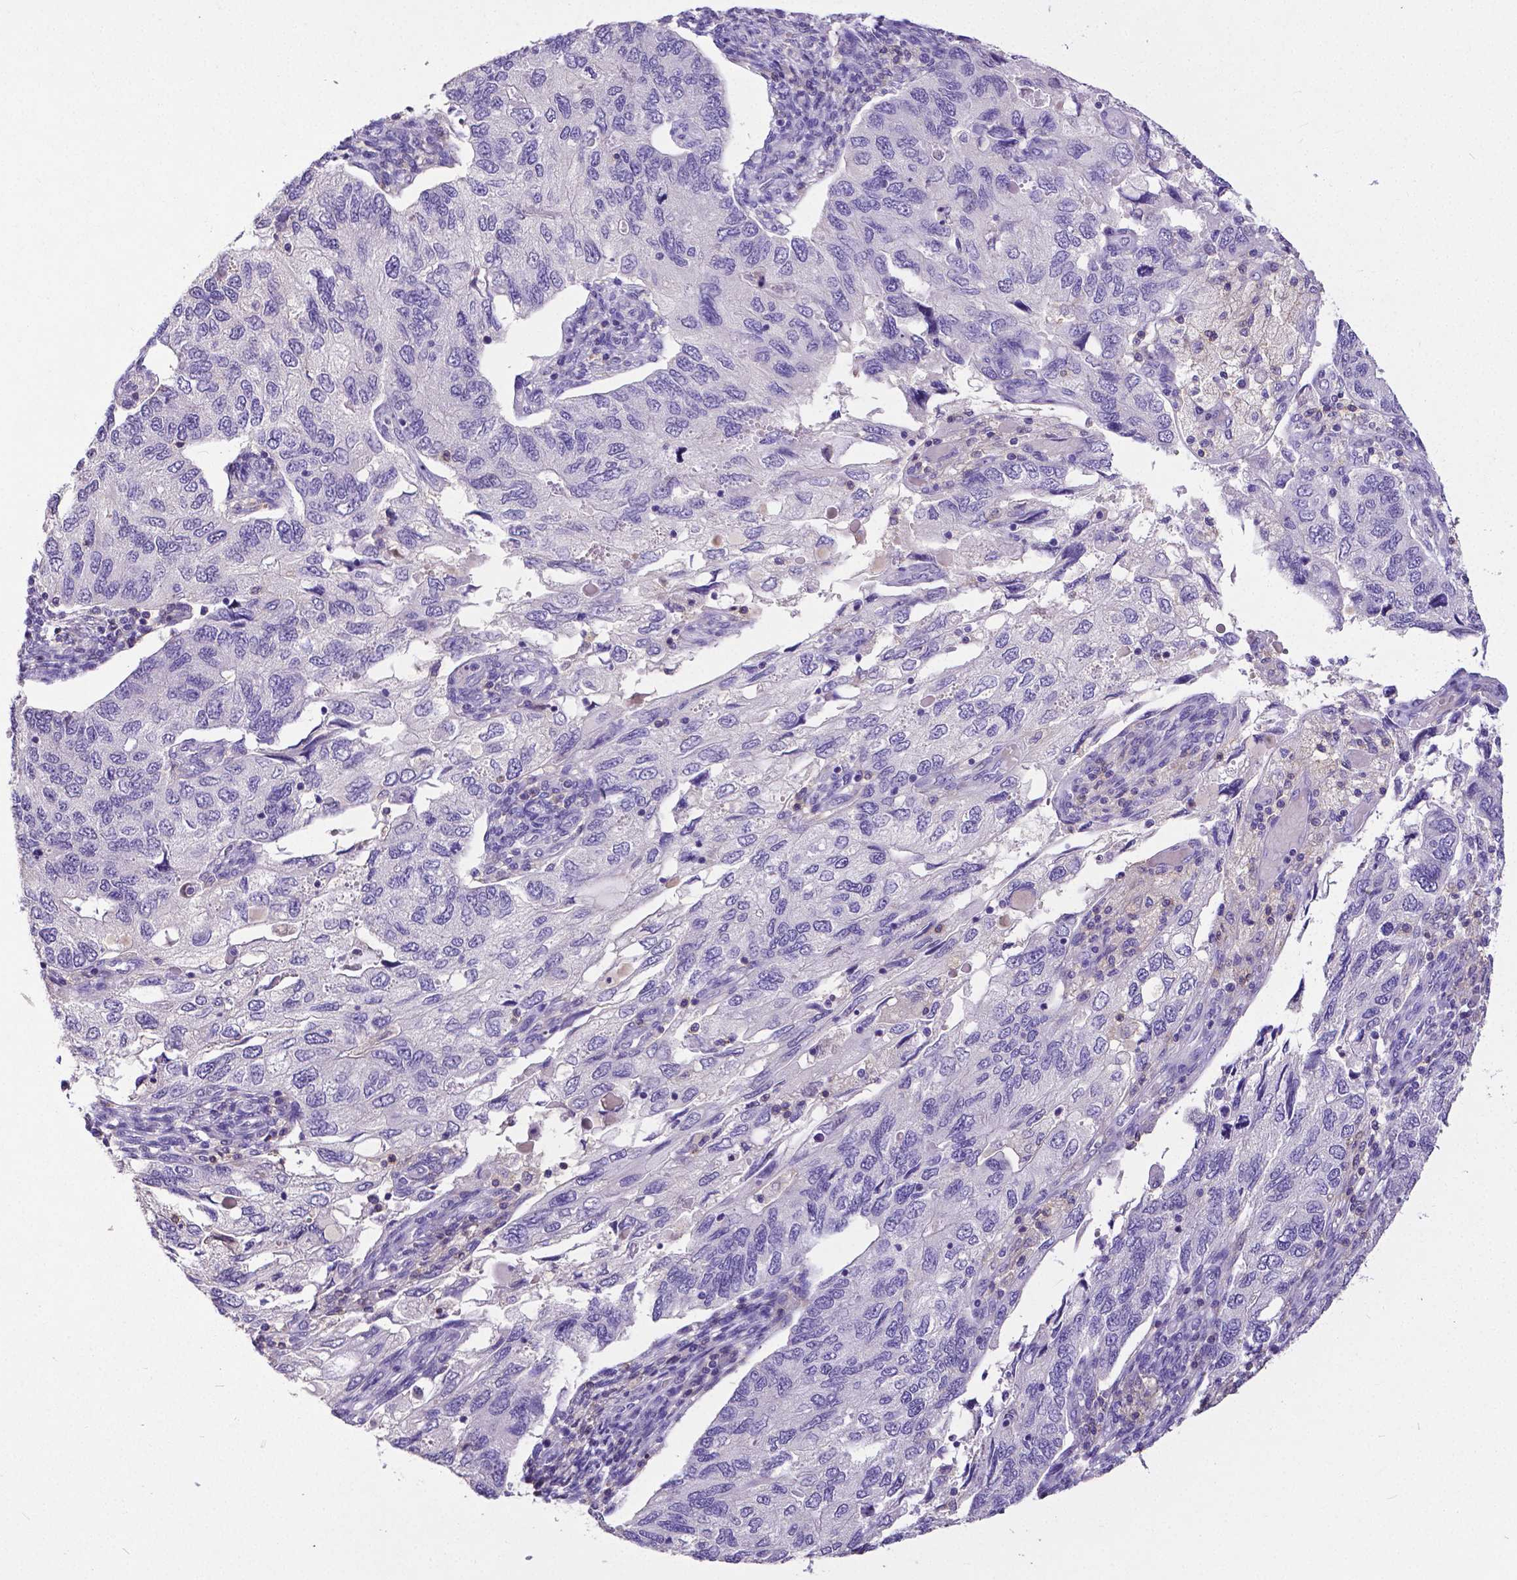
{"staining": {"intensity": "negative", "quantity": "none", "location": "none"}, "tissue": "endometrial cancer", "cell_type": "Tumor cells", "image_type": "cancer", "snomed": [{"axis": "morphology", "description": "Carcinoma, NOS"}, {"axis": "topography", "description": "Uterus"}], "caption": "Immunohistochemistry (IHC) histopathology image of endometrial cancer stained for a protein (brown), which demonstrates no positivity in tumor cells.", "gene": "CD4", "patient": {"sex": "female", "age": 76}}